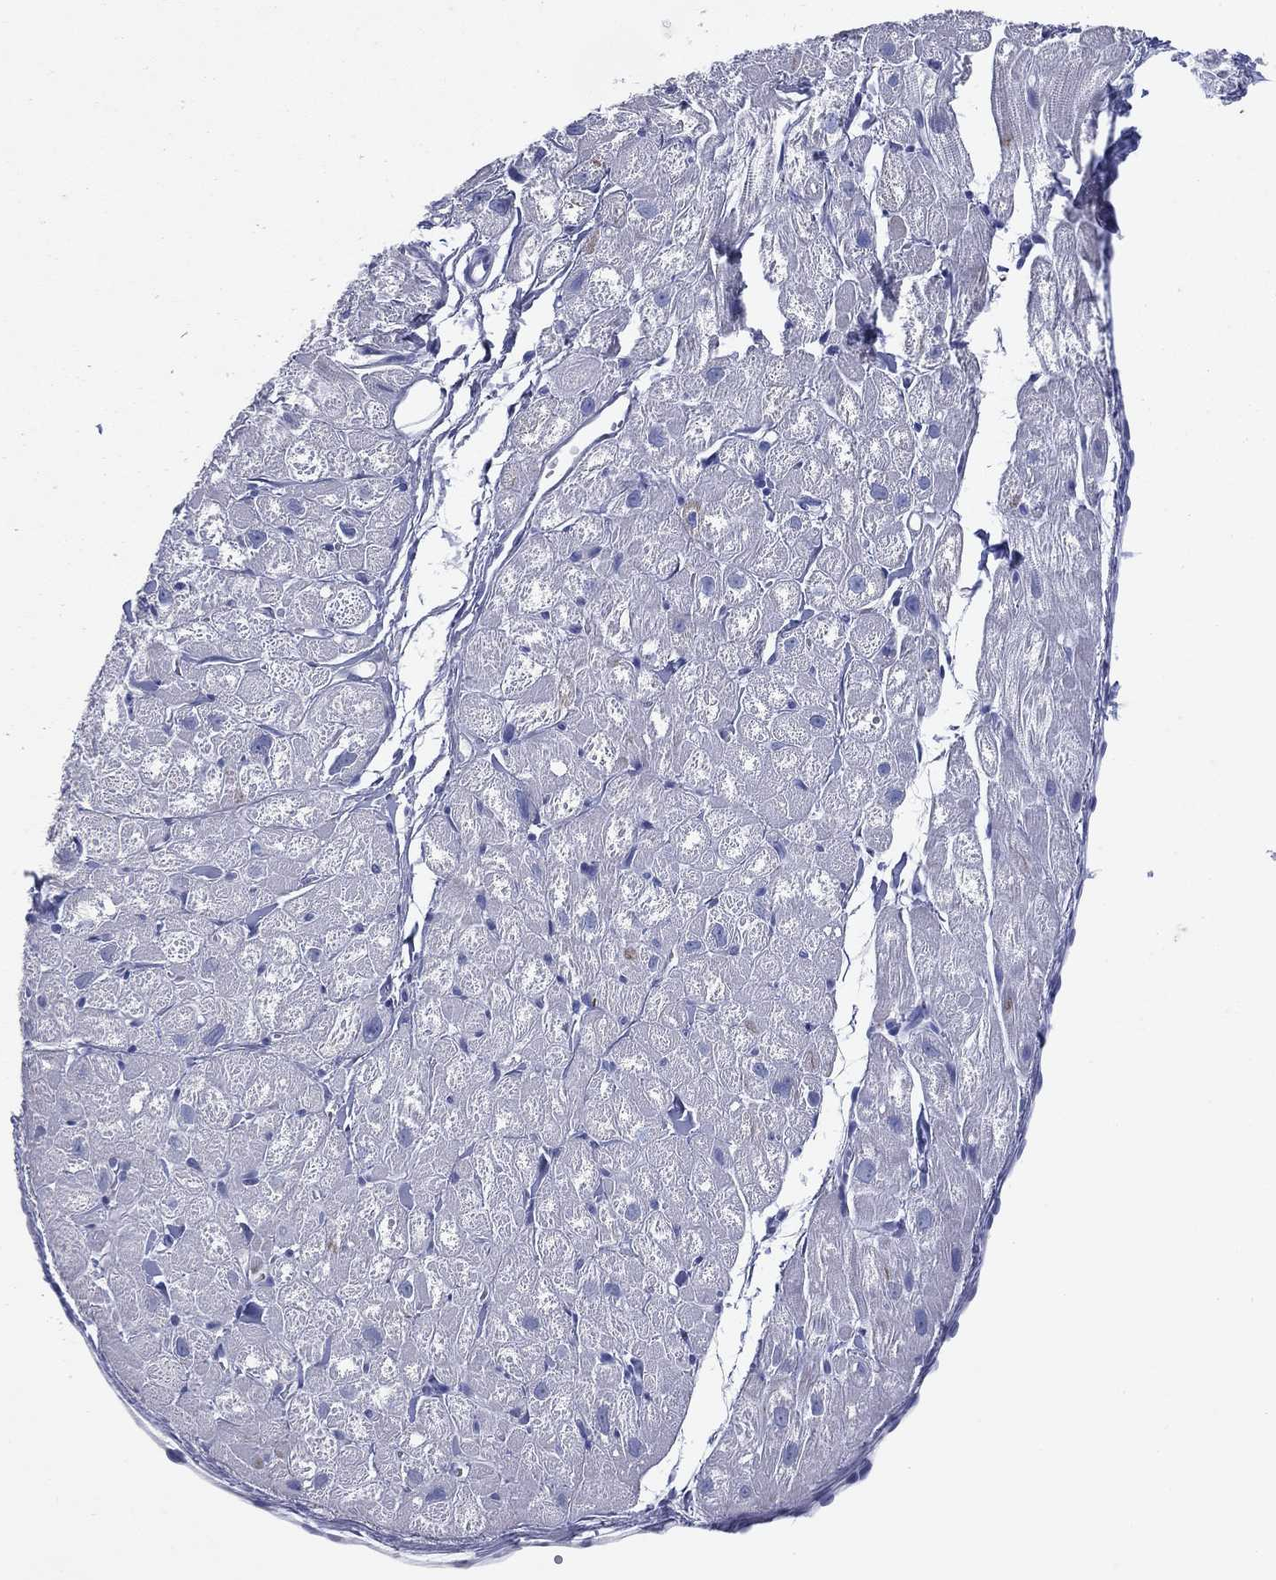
{"staining": {"intensity": "negative", "quantity": "none", "location": "none"}, "tissue": "heart muscle", "cell_type": "Cardiomyocytes", "image_type": "normal", "snomed": [{"axis": "morphology", "description": "Normal tissue, NOS"}, {"axis": "topography", "description": "Heart"}], "caption": "DAB (3,3'-diaminobenzidine) immunohistochemical staining of unremarkable heart muscle displays no significant positivity in cardiomyocytes.", "gene": "KRT7", "patient": {"sex": "male", "age": 58}}